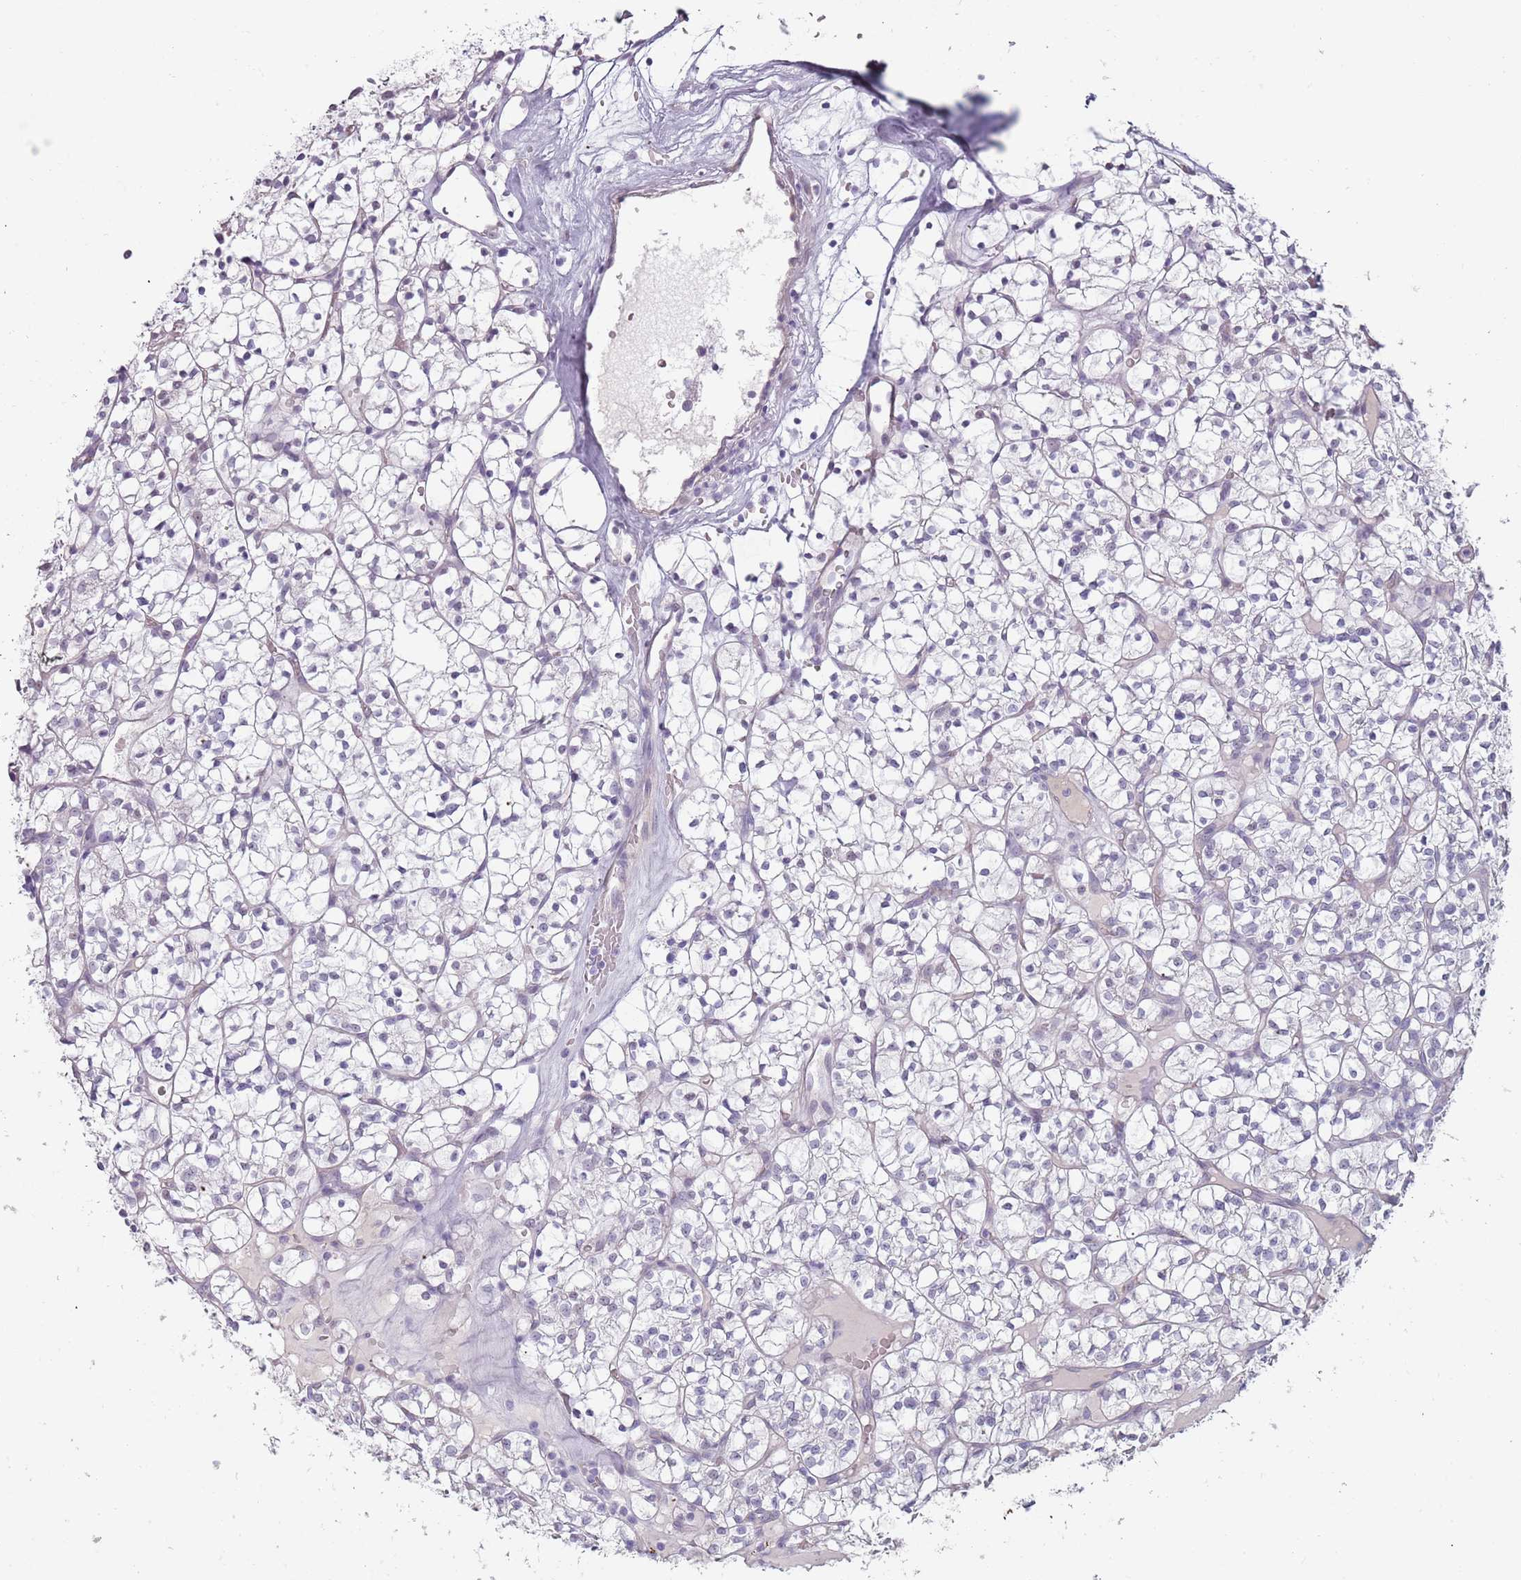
{"staining": {"intensity": "negative", "quantity": "none", "location": "none"}, "tissue": "renal cancer", "cell_type": "Tumor cells", "image_type": "cancer", "snomed": [{"axis": "morphology", "description": "Adenocarcinoma, NOS"}, {"axis": "topography", "description": "Kidney"}], "caption": "Tumor cells show no significant expression in renal cancer. (DAB (3,3'-diaminobenzidine) immunohistochemistry (IHC) visualized using brightfield microscopy, high magnification).", "gene": "RFX2", "patient": {"sex": "female", "age": 64}}